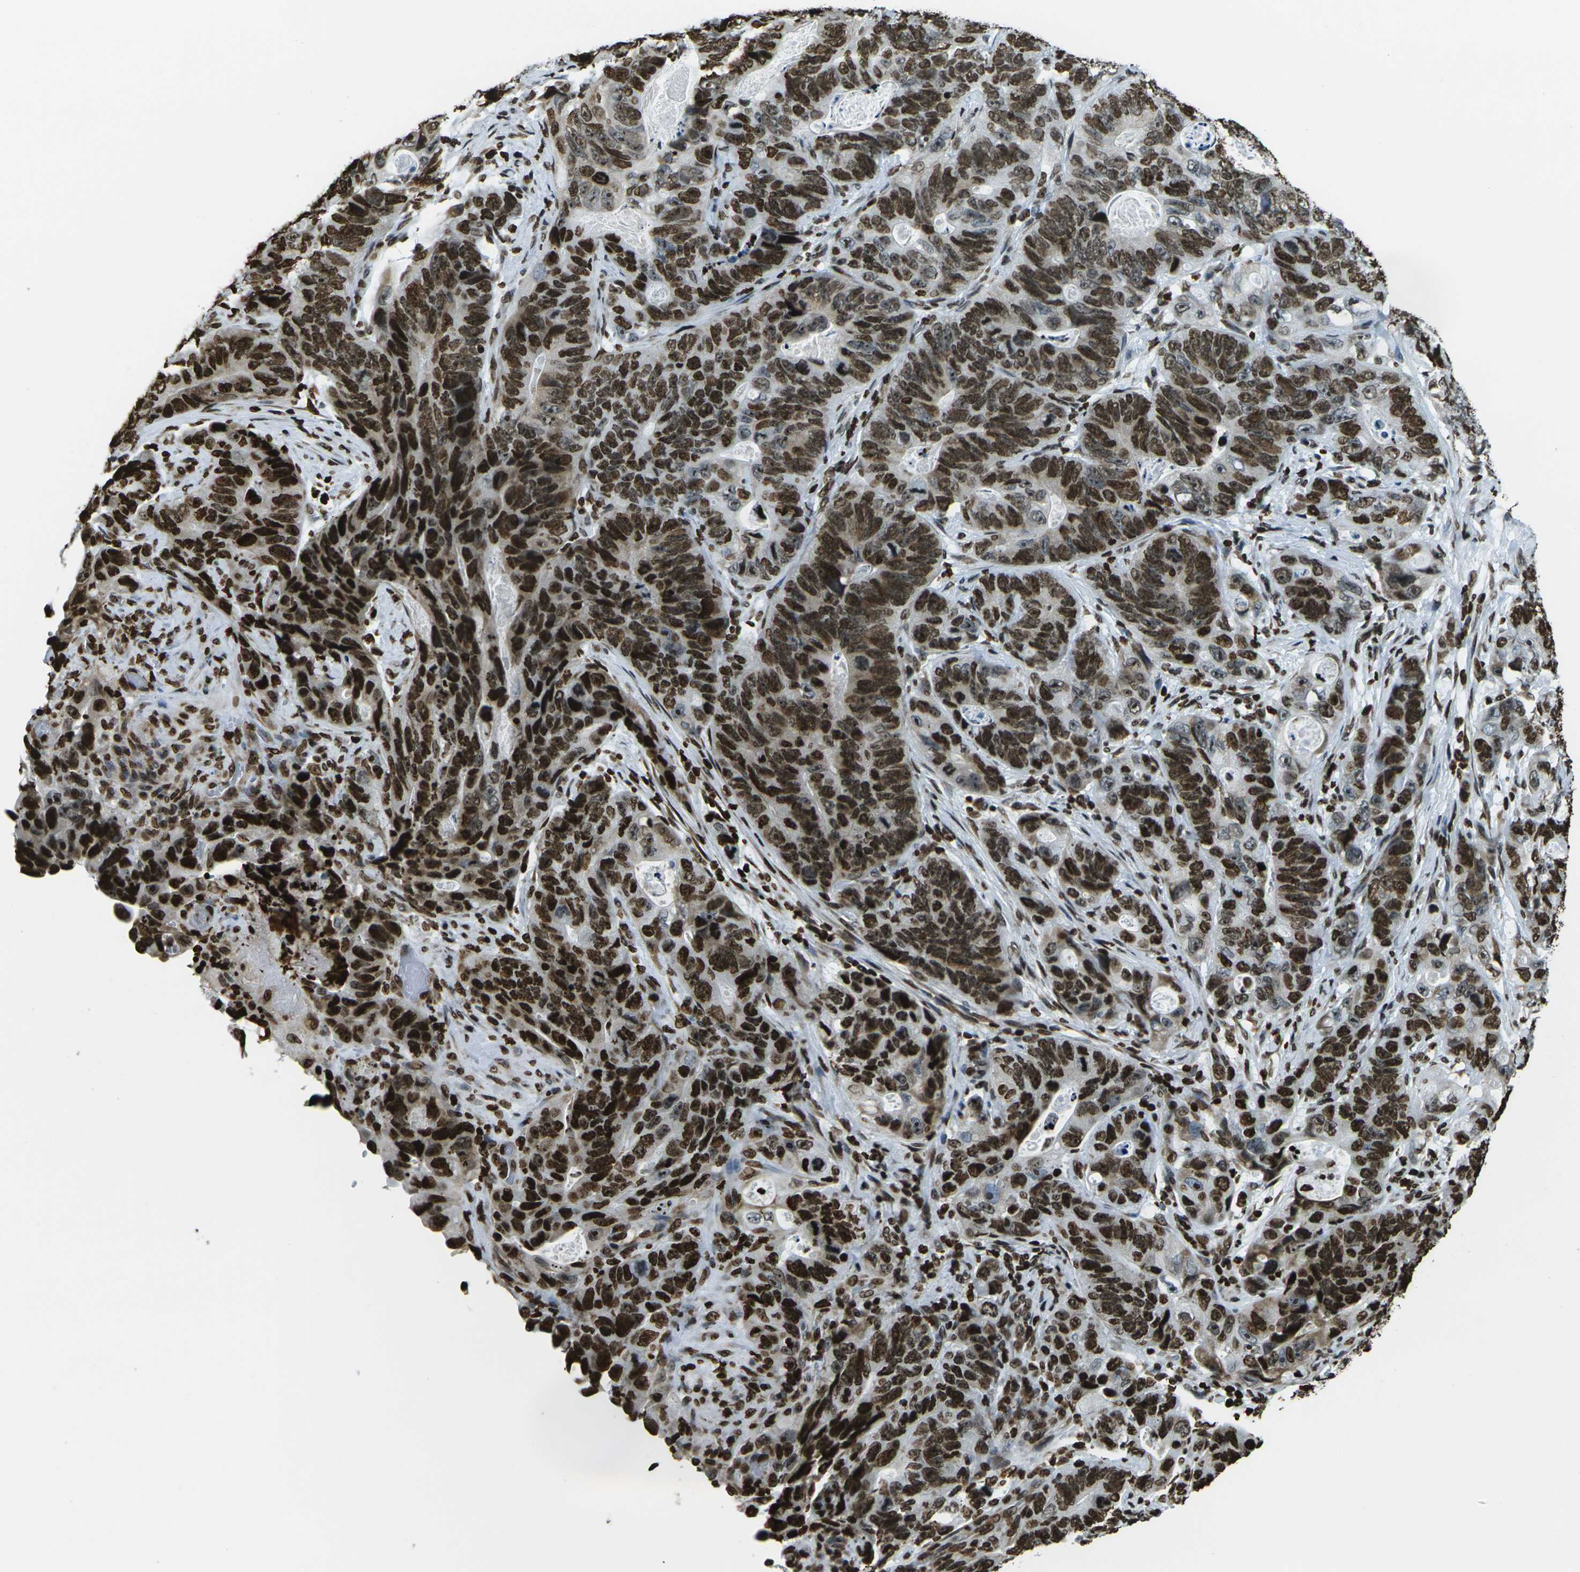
{"staining": {"intensity": "strong", "quantity": ">75%", "location": "nuclear"}, "tissue": "stomach cancer", "cell_type": "Tumor cells", "image_type": "cancer", "snomed": [{"axis": "morphology", "description": "Adenocarcinoma, NOS"}, {"axis": "topography", "description": "Stomach"}], "caption": "This micrograph demonstrates stomach cancer (adenocarcinoma) stained with immunohistochemistry (IHC) to label a protein in brown. The nuclear of tumor cells show strong positivity for the protein. Nuclei are counter-stained blue.", "gene": "H1-2", "patient": {"sex": "female", "age": 89}}